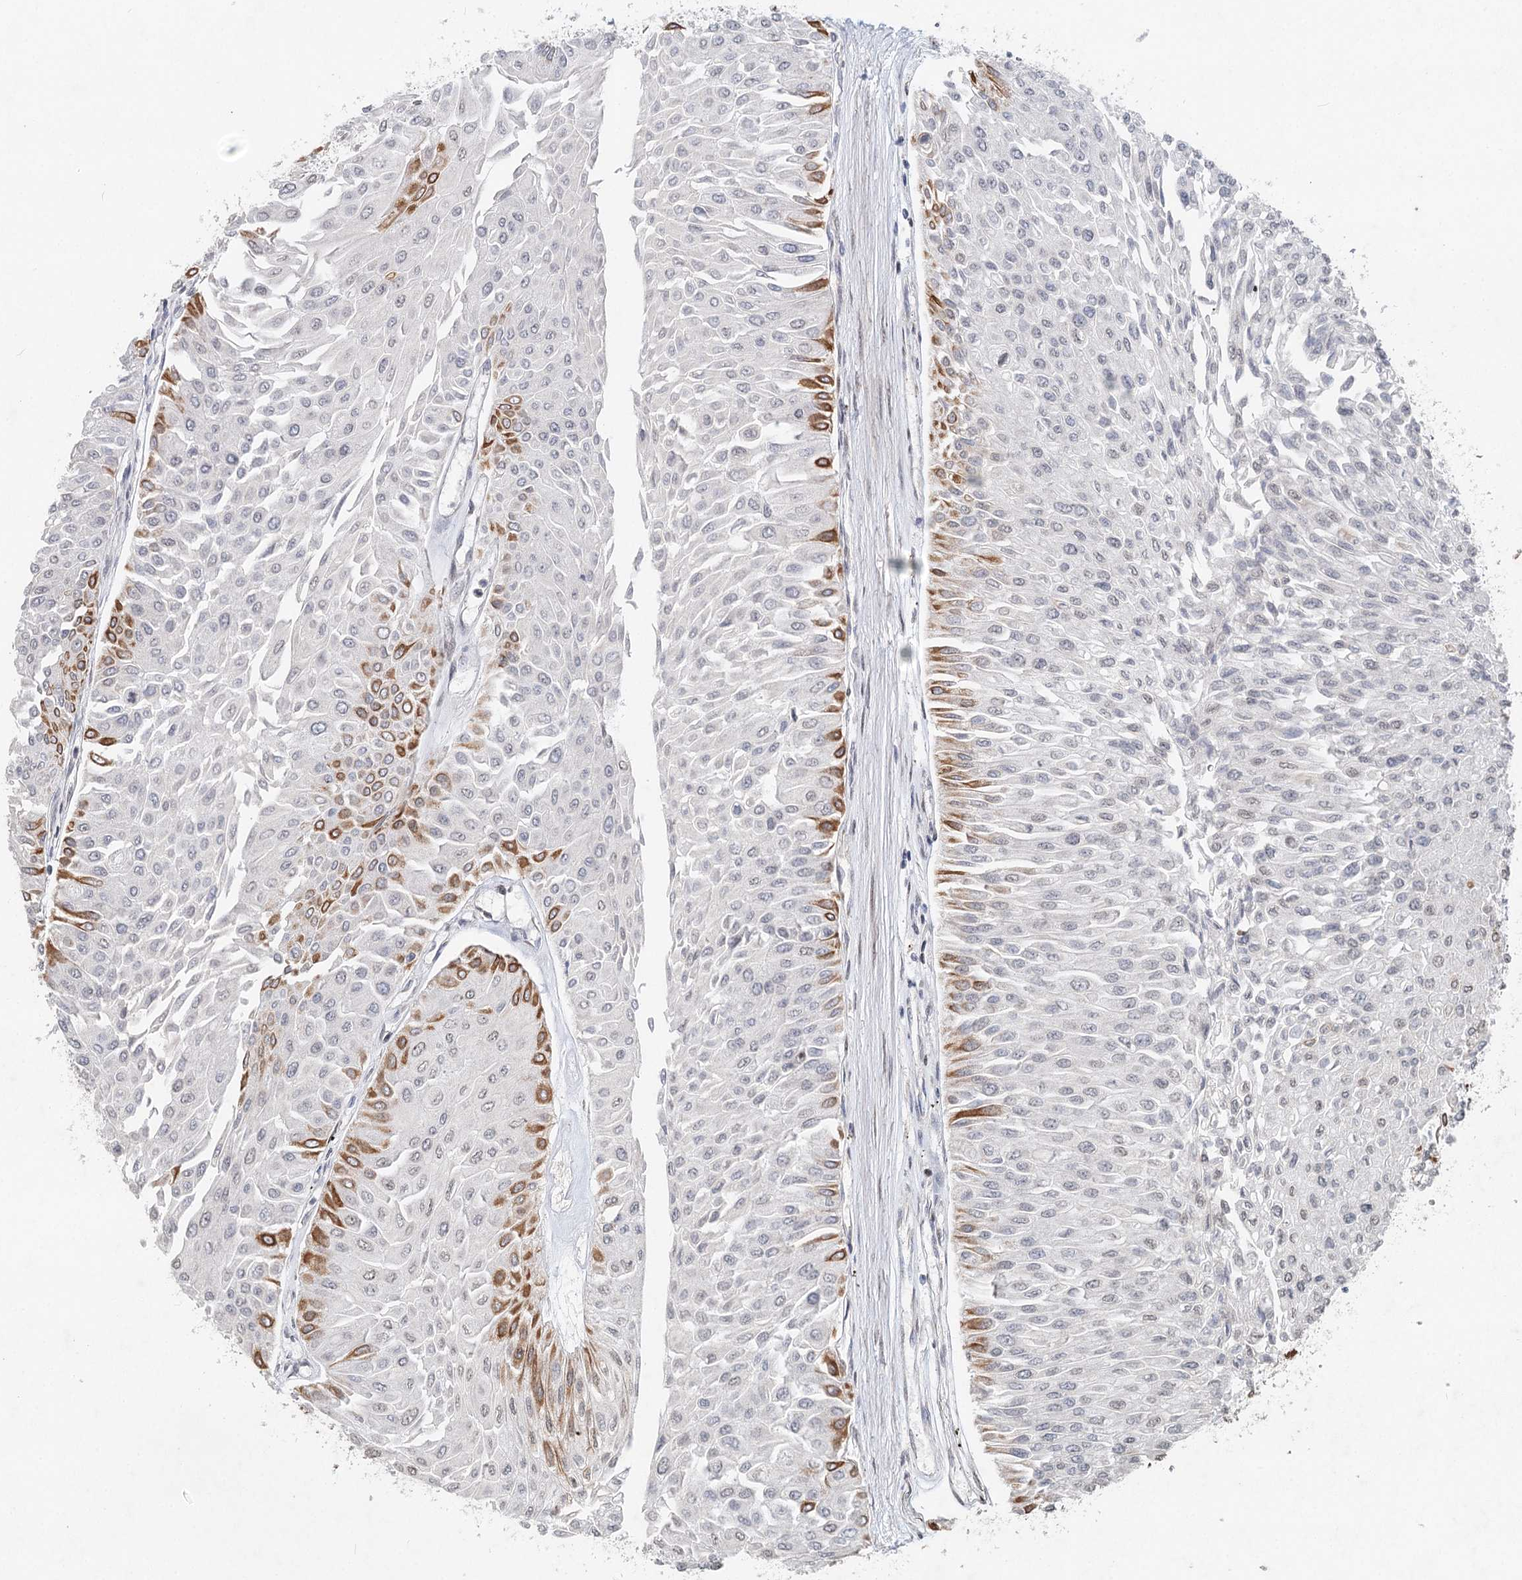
{"staining": {"intensity": "moderate", "quantity": "<25%", "location": "cytoplasmic/membranous"}, "tissue": "urothelial cancer", "cell_type": "Tumor cells", "image_type": "cancer", "snomed": [{"axis": "morphology", "description": "Urothelial carcinoma, Low grade"}, {"axis": "topography", "description": "Urinary bladder"}], "caption": "Protein analysis of urothelial cancer tissue displays moderate cytoplasmic/membranous expression in about <25% of tumor cells. Using DAB (brown) and hematoxylin (blue) stains, captured at high magnification using brightfield microscopy.", "gene": "FRMD4A", "patient": {"sex": "male", "age": 67}}